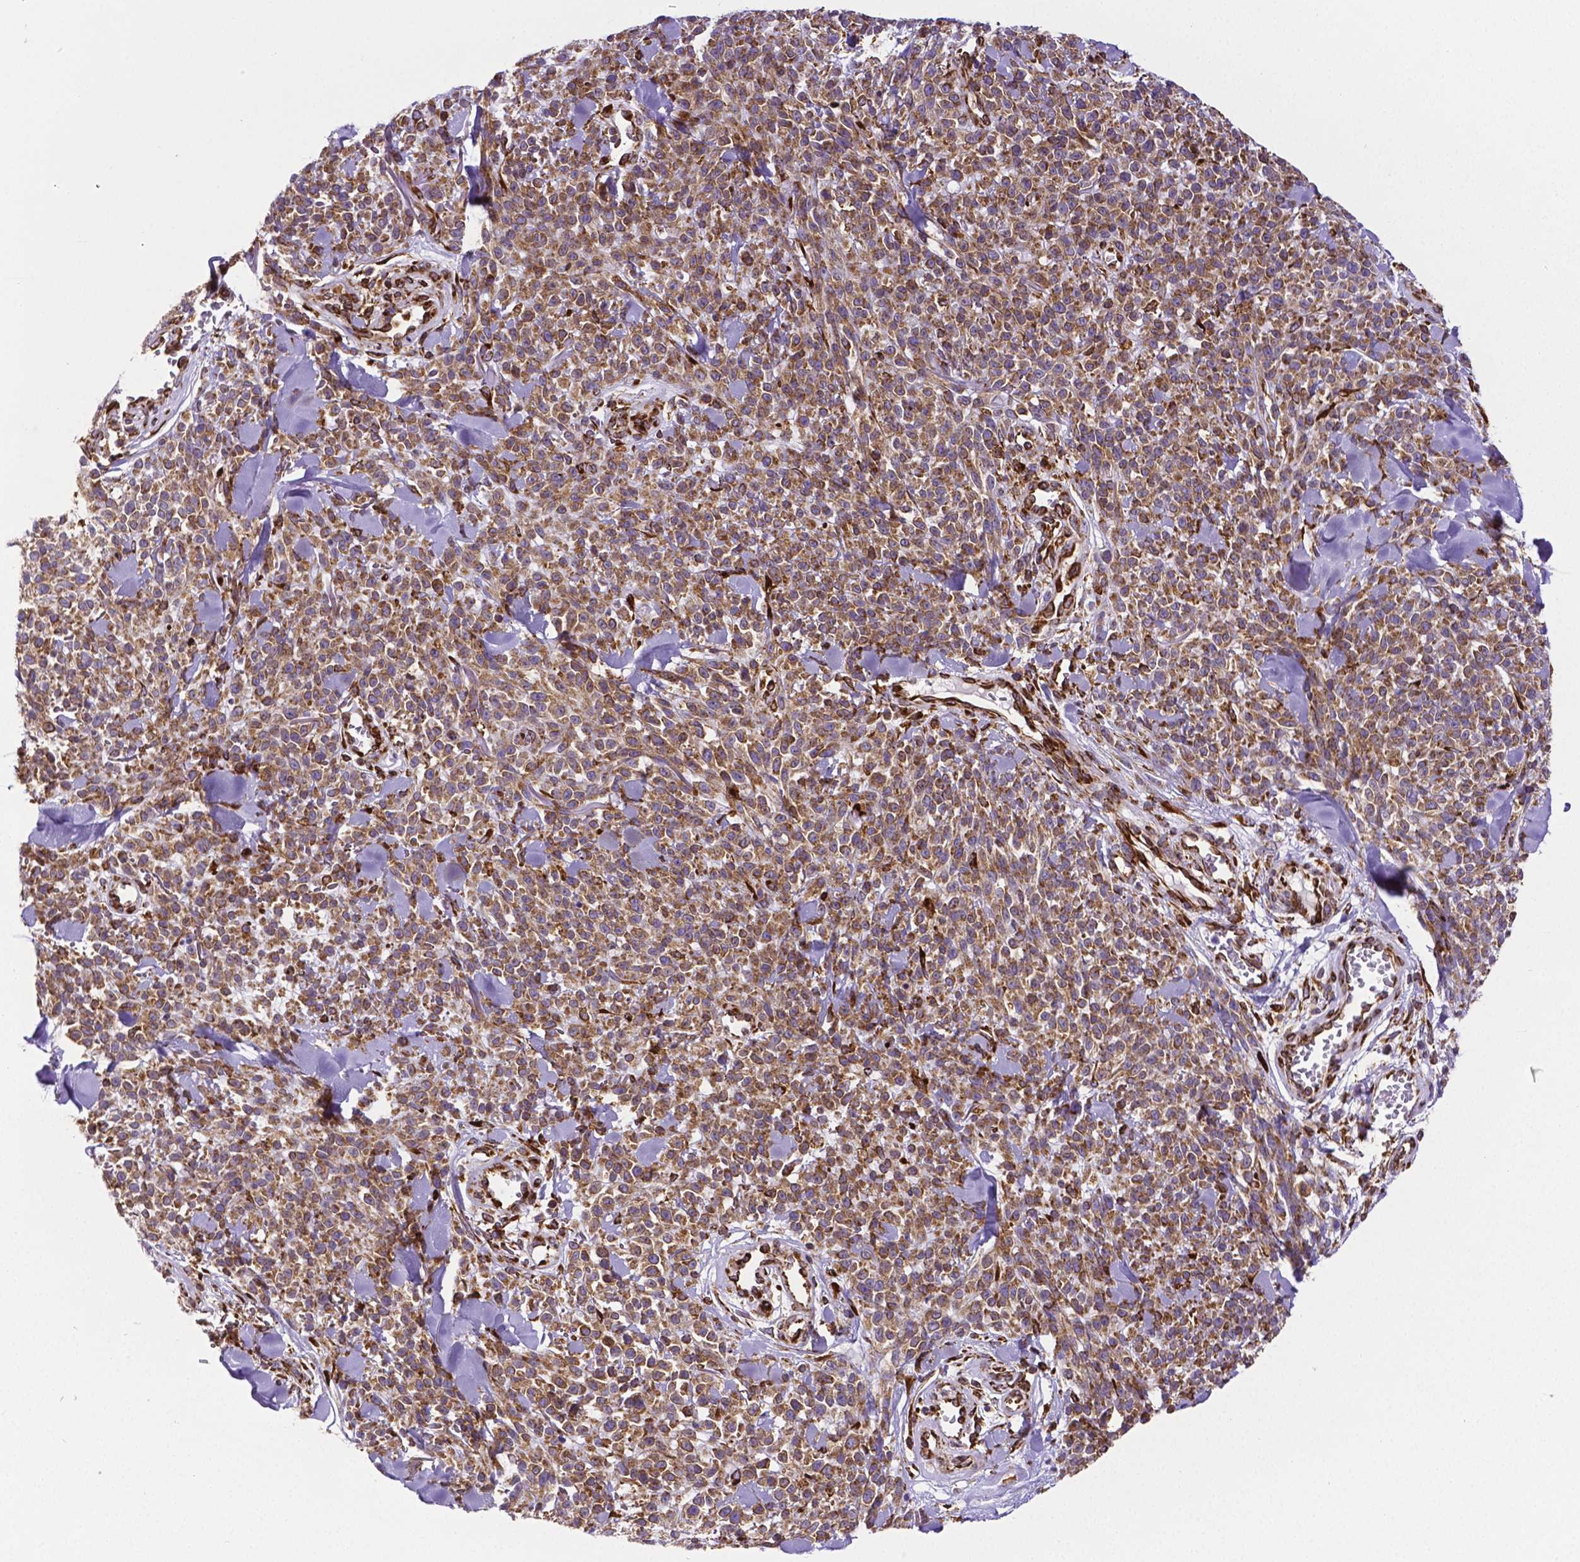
{"staining": {"intensity": "moderate", "quantity": ">75%", "location": "cytoplasmic/membranous"}, "tissue": "melanoma", "cell_type": "Tumor cells", "image_type": "cancer", "snomed": [{"axis": "morphology", "description": "Malignant melanoma, NOS"}, {"axis": "topography", "description": "Skin"}, {"axis": "topography", "description": "Skin of trunk"}], "caption": "The histopathology image demonstrates a brown stain indicating the presence of a protein in the cytoplasmic/membranous of tumor cells in melanoma.", "gene": "MTDH", "patient": {"sex": "male", "age": 74}}